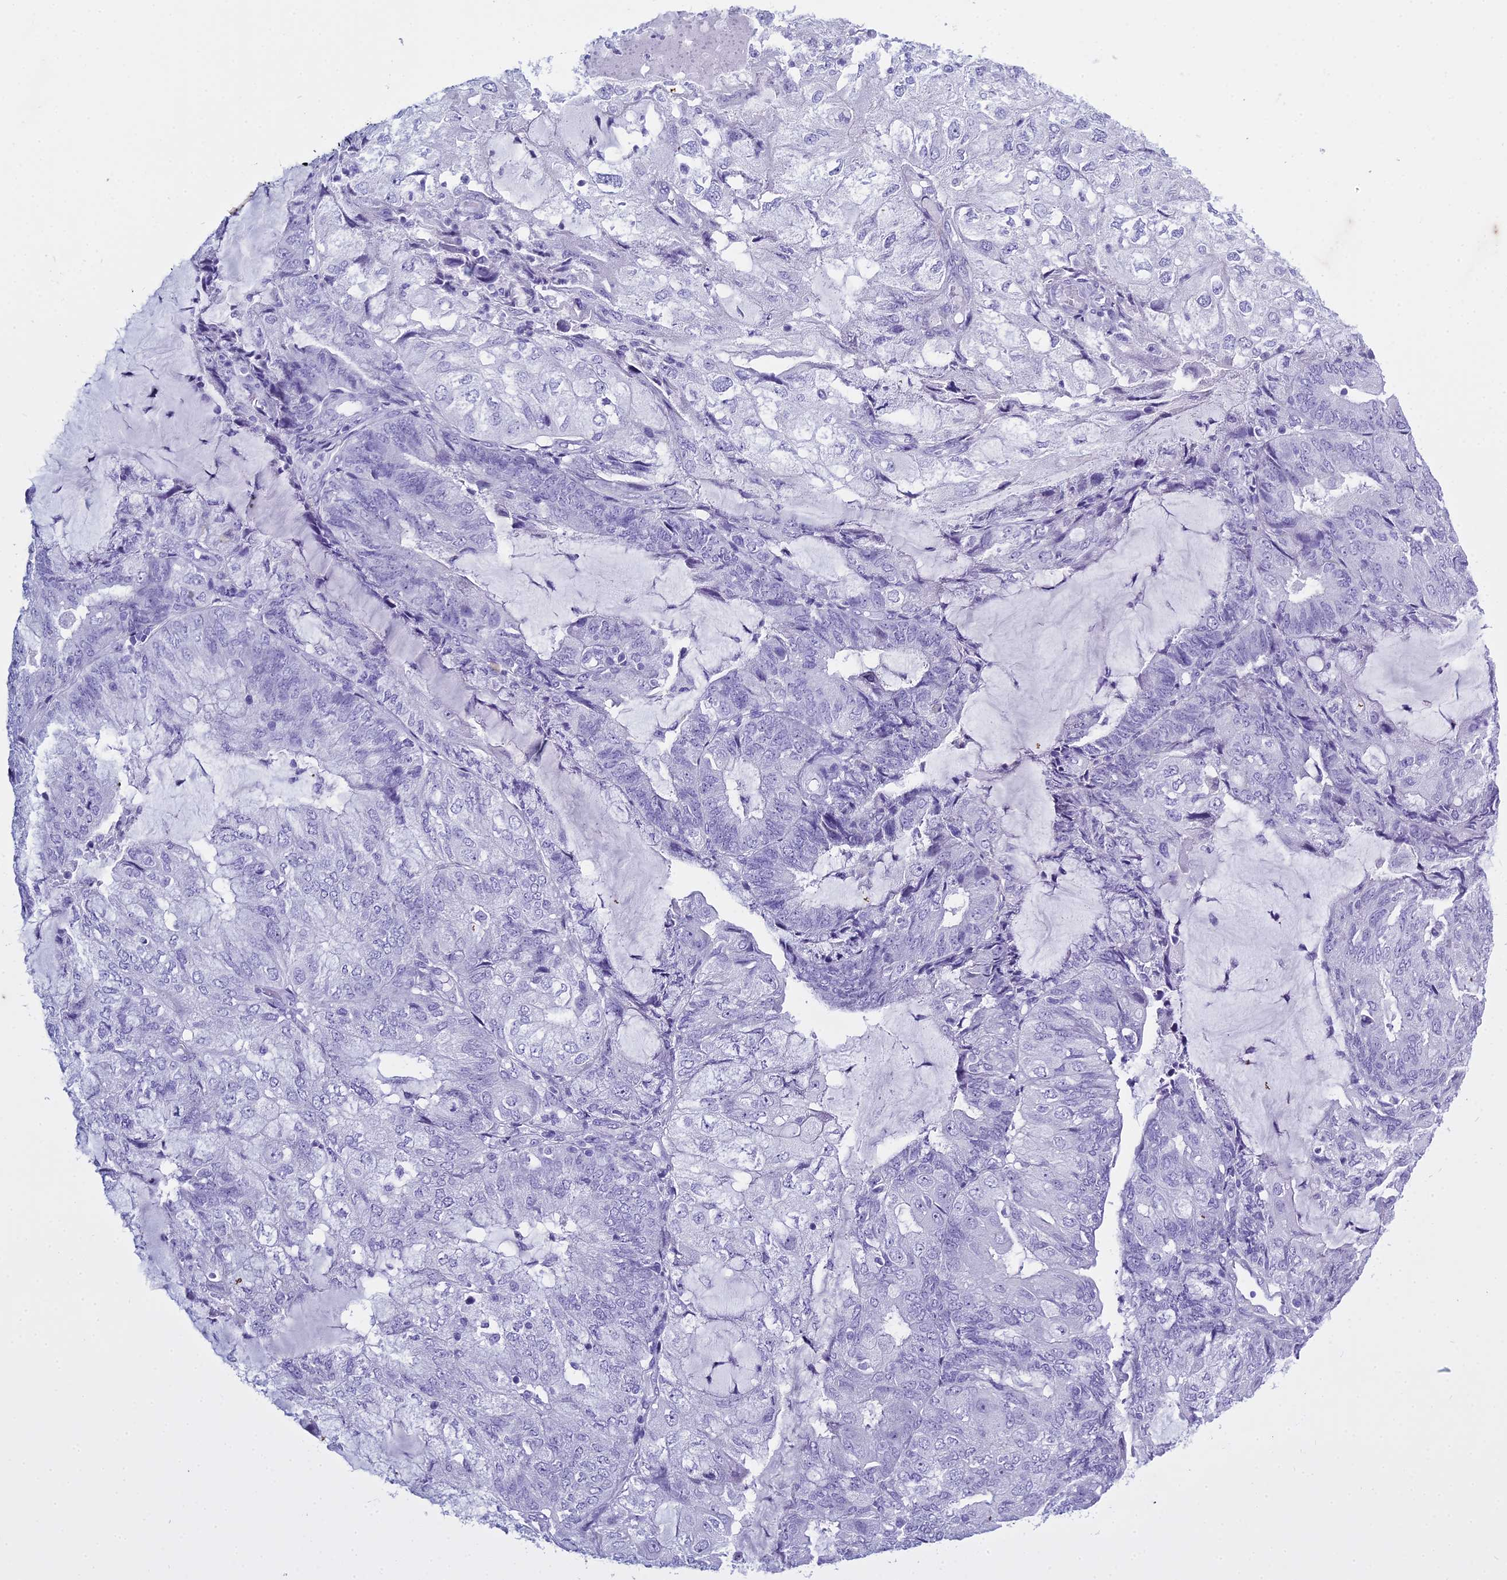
{"staining": {"intensity": "negative", "quantity": "none", "location": "none"}, "tissue": "endometrial cancer", "cell_type": "Tumor cells", "image_type": "cancer", "snomed": [{"axis": "morphology", "description": "Adenocarcinoma, NOS"}, {"axis": "topography", "description": "Endometrium"}], "caption": "DAB immunohistochemical staining of endometrial cancer (adenocarcinoma) exhibits no significant staining in tumor cells. (DAB immunohistochemistry, high magnification).", "gene": "HMGB4", "patient": {"sex": "female", "age": 81}}